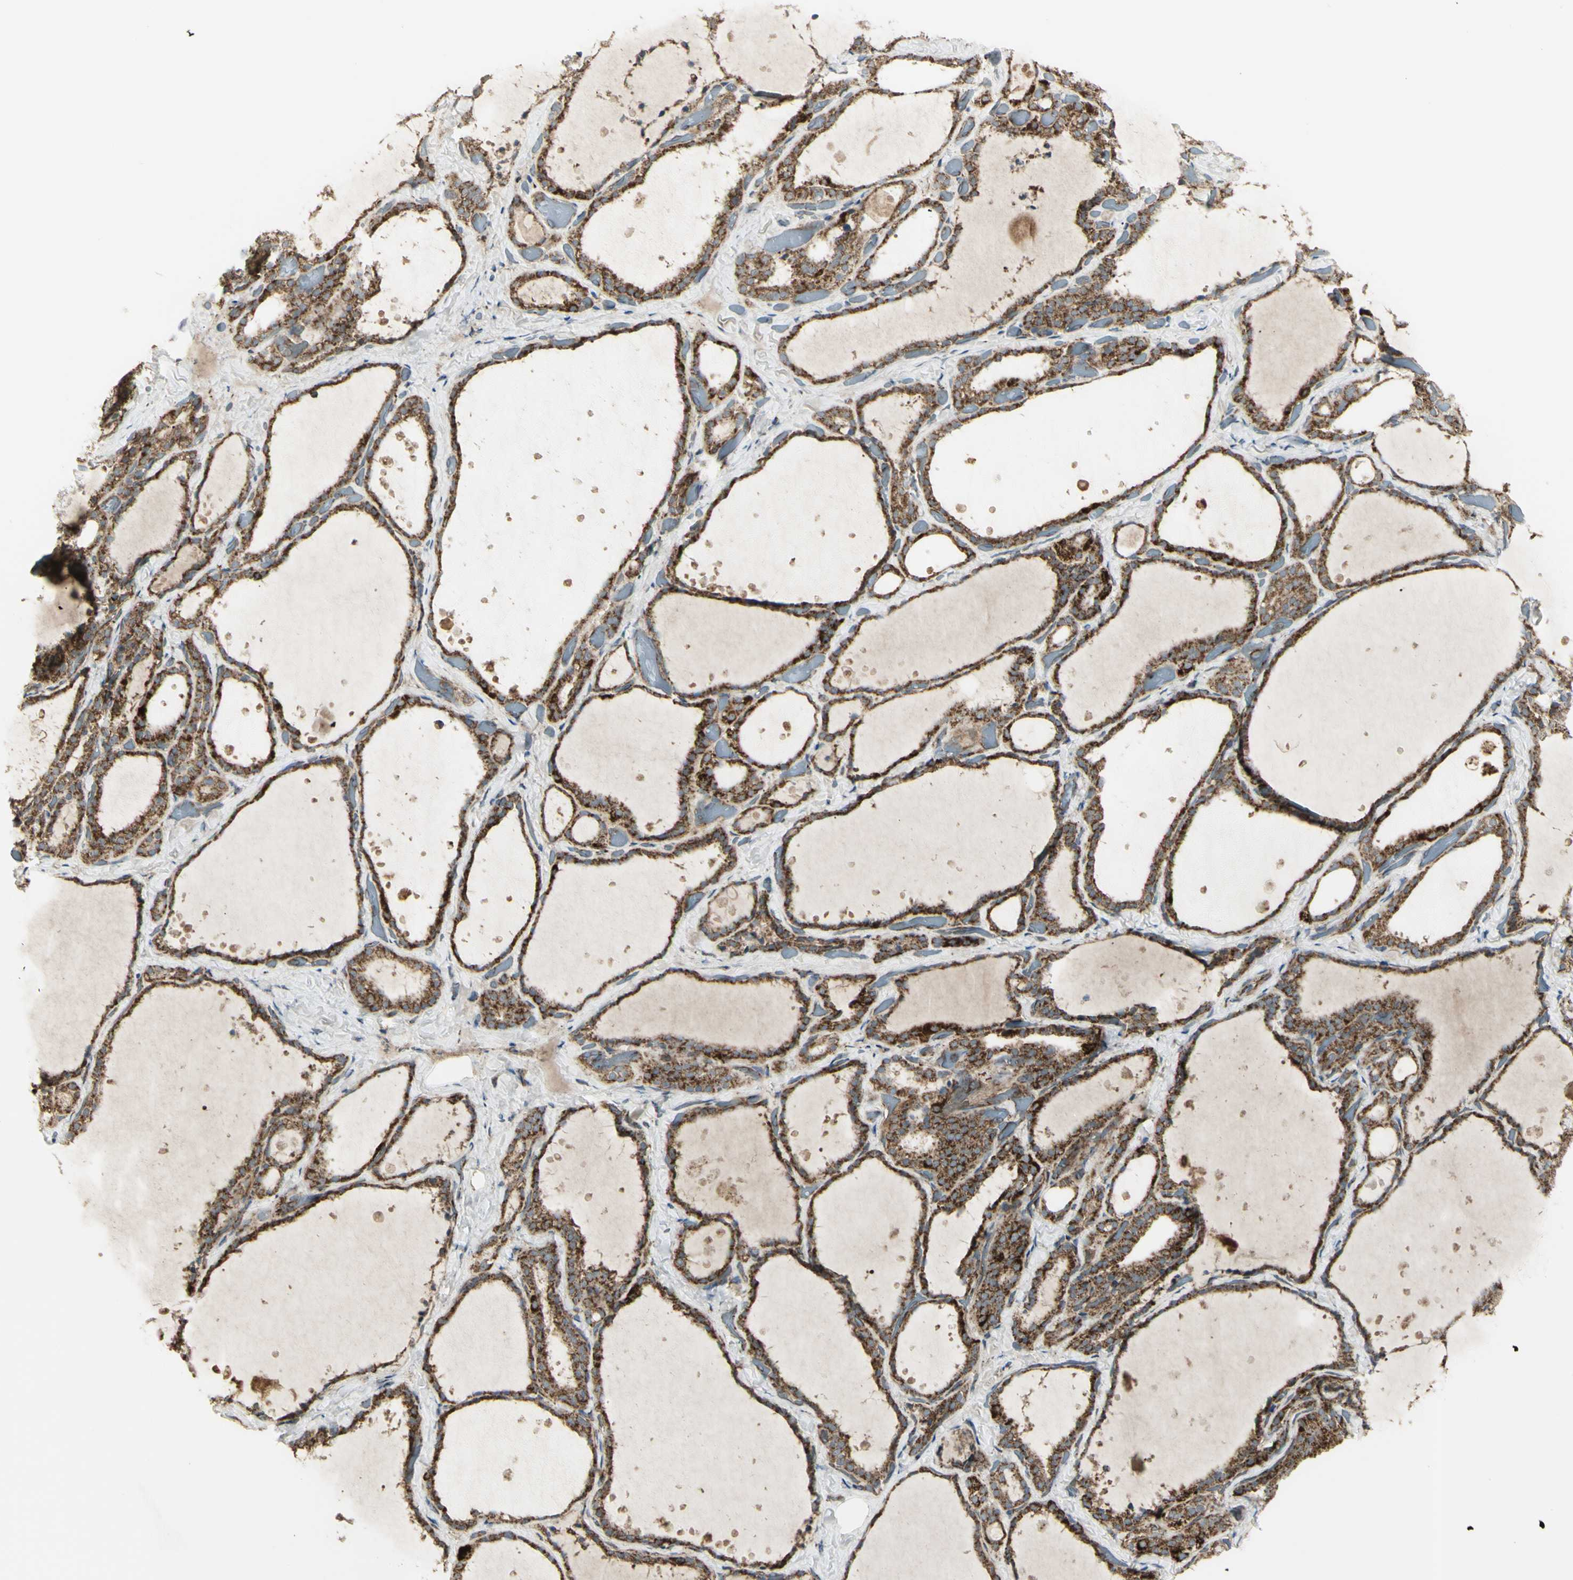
{"staining": {"intensity": "strong", "quantity": ">75%", "location": "cytoplasmic/membranous"}, "tissue": "thyroid gland", "cell_type": "Glandular cells", "image_type": "normal", "snomed": [{"axis": "morphology", "description": "Normal tissue, NOS"}, {"axis": "topography", "description": "Thyroid gland"}], "caption": "A histopathology image of thyroid gland stained for a protein shows strong cytoplasmic/membranous brown staining in glandular cells.", "gene": "CYB5R1", "patient": {"sex": "female", "age": 44}}